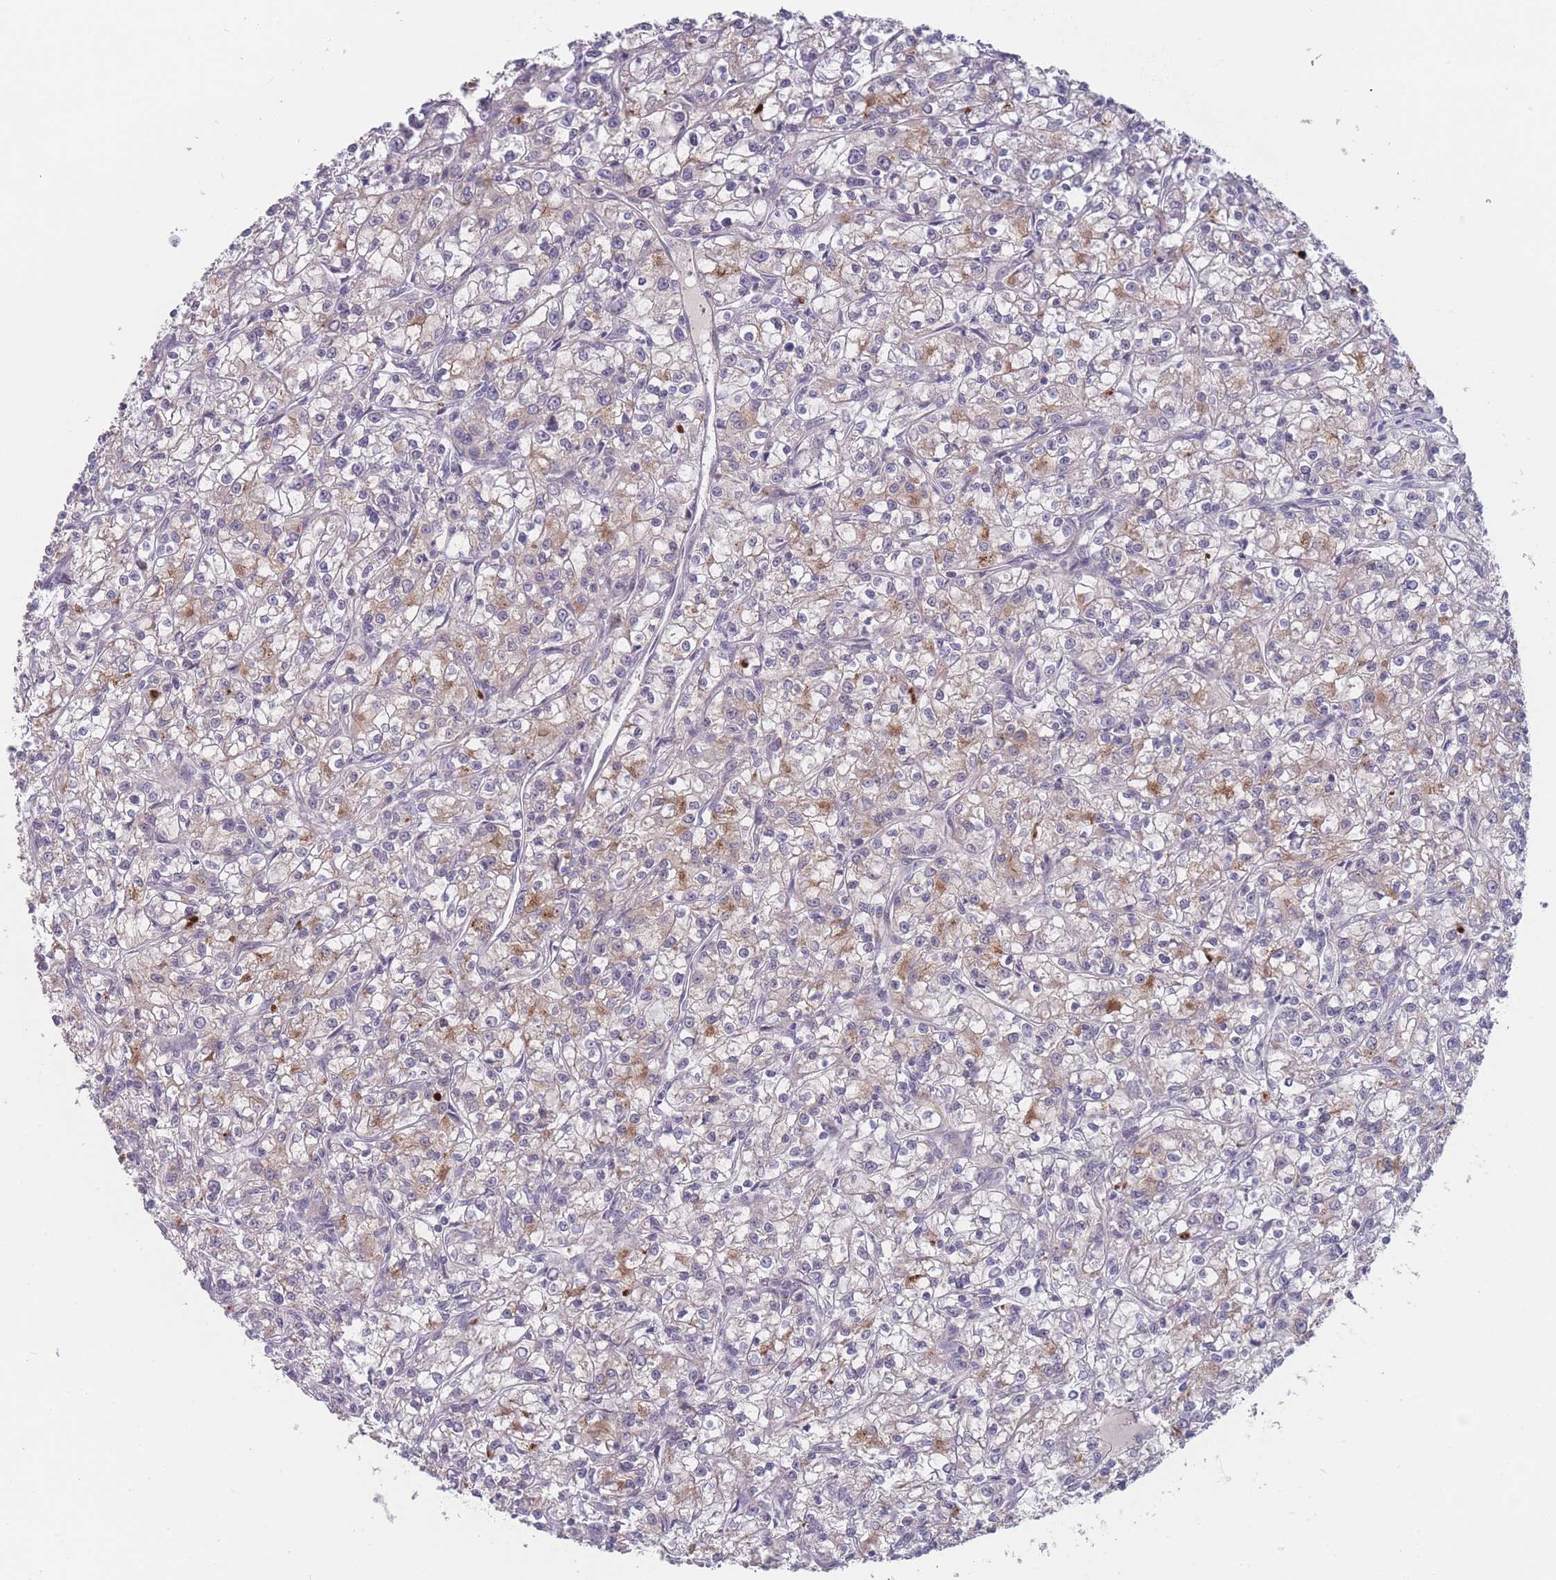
{"staining": {"intensity": "moderate", "quantity": "<25%", "location": "cytoplasmic/membranous"}, "tissue": "renal cancer", "cell_type": "Tumor cells", "image_type": "cancer", "snomed": [{"axis": "morphology", "description": "Adenocarcinoma, NOS"}, {"axis": "topography", "description": "Kidney"}], "caption": "Protein positivity by immunohistochemistry (IHC) displays moderate cytoplasmic/membranous positivity in approximately <25% of tumor cells in renal cancer. Nuclei are stained in blue.", "gene": "TMEM232", "patient": {"sex": "female", "age": 59}}